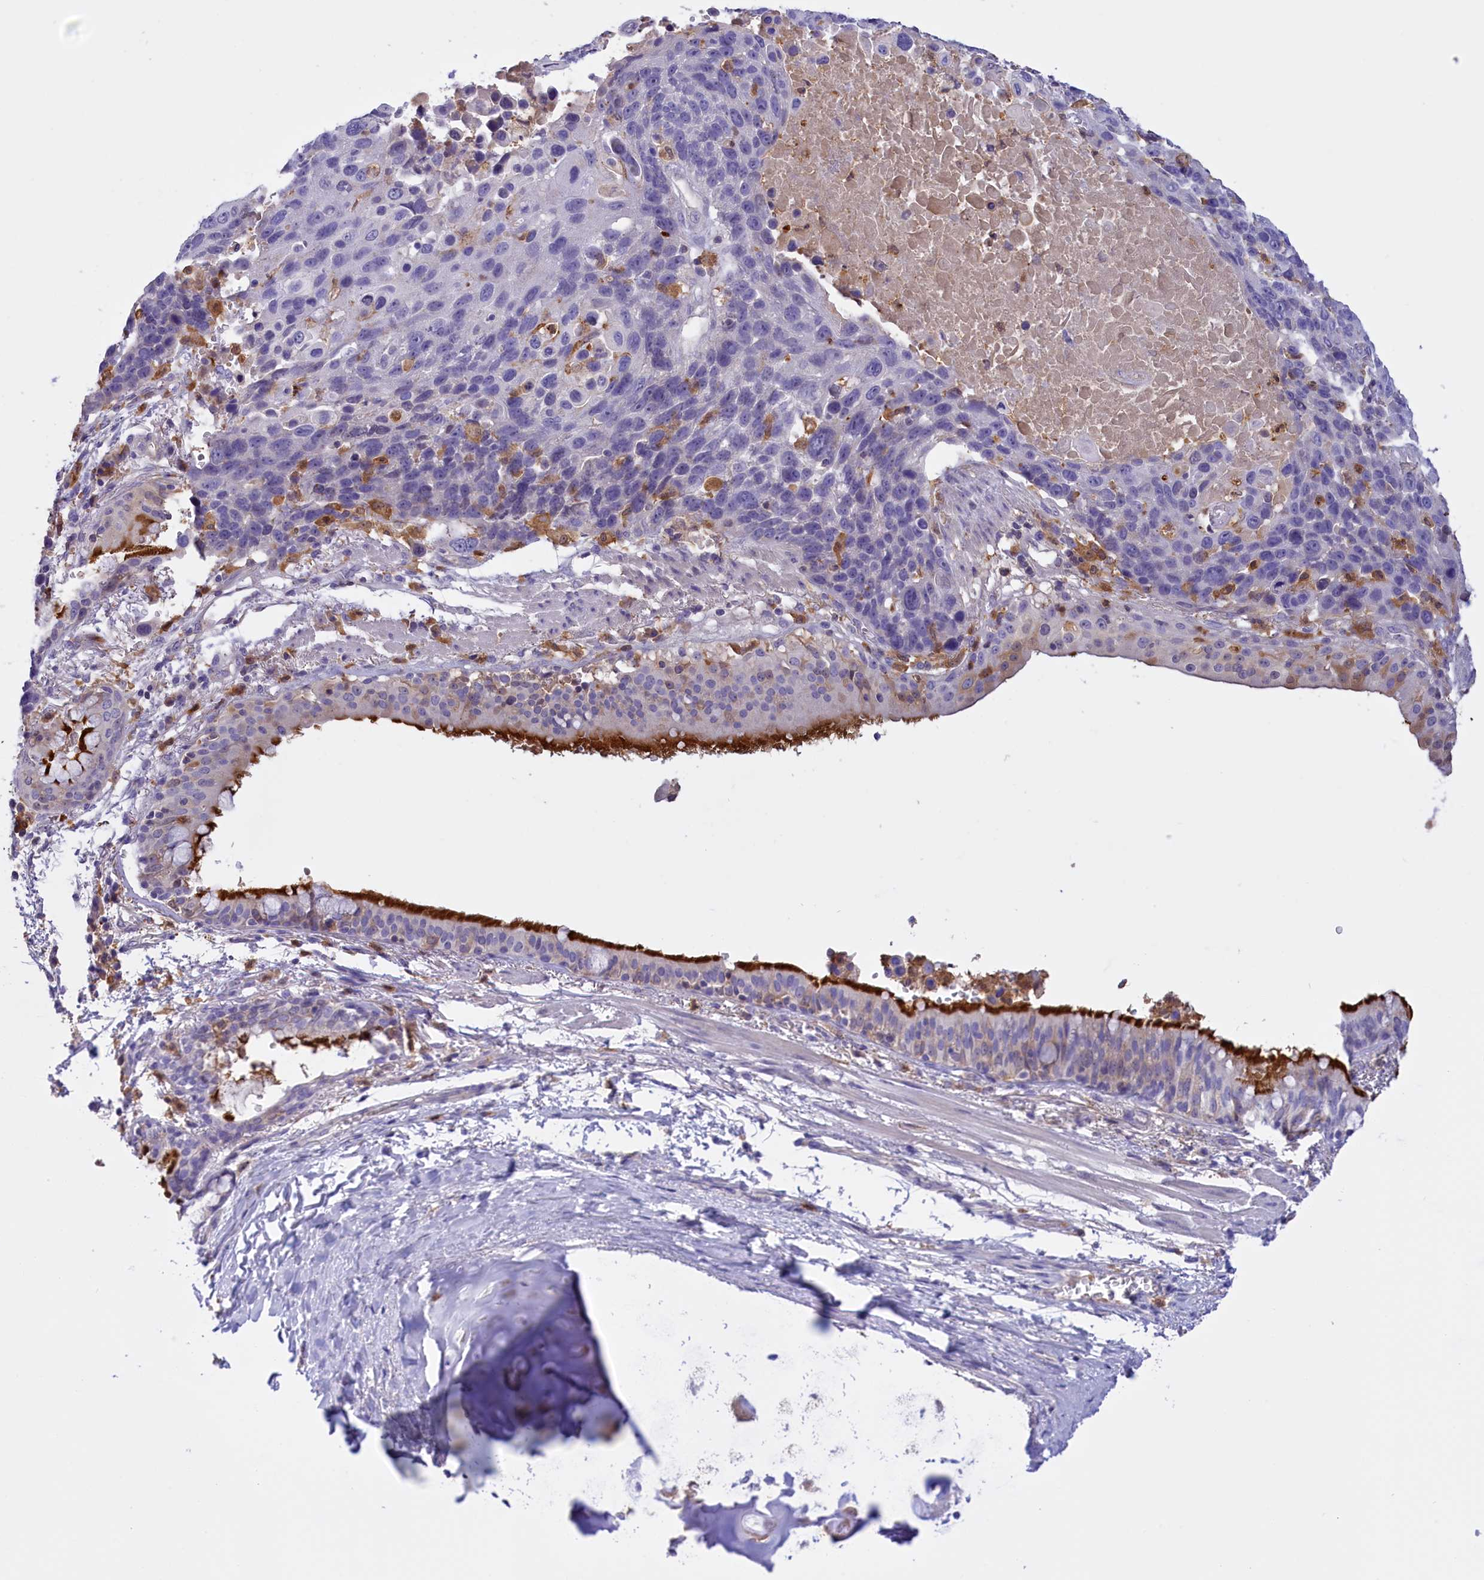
{"staining": {"intensity": "negative", "quantity": "none", "location": "none"}, "tissue": "lung cancer", "cell_type": "Tumor cells", "image_type": "cancer", "snomed": [{"axis": "morphology", "description": "Squamous cell carcinoma, NOS"}, {"axis": "topography", "description": "Lung"}], "caption": "Immunohistochemistry micrograph of neoplastic tissue: squamous cell carcinoma (lung) stained with DAB exhibits no significant protein expression in tumor cells.", "gene": "FAM149B1", "patient": {"sex": "male", "age": 66}}